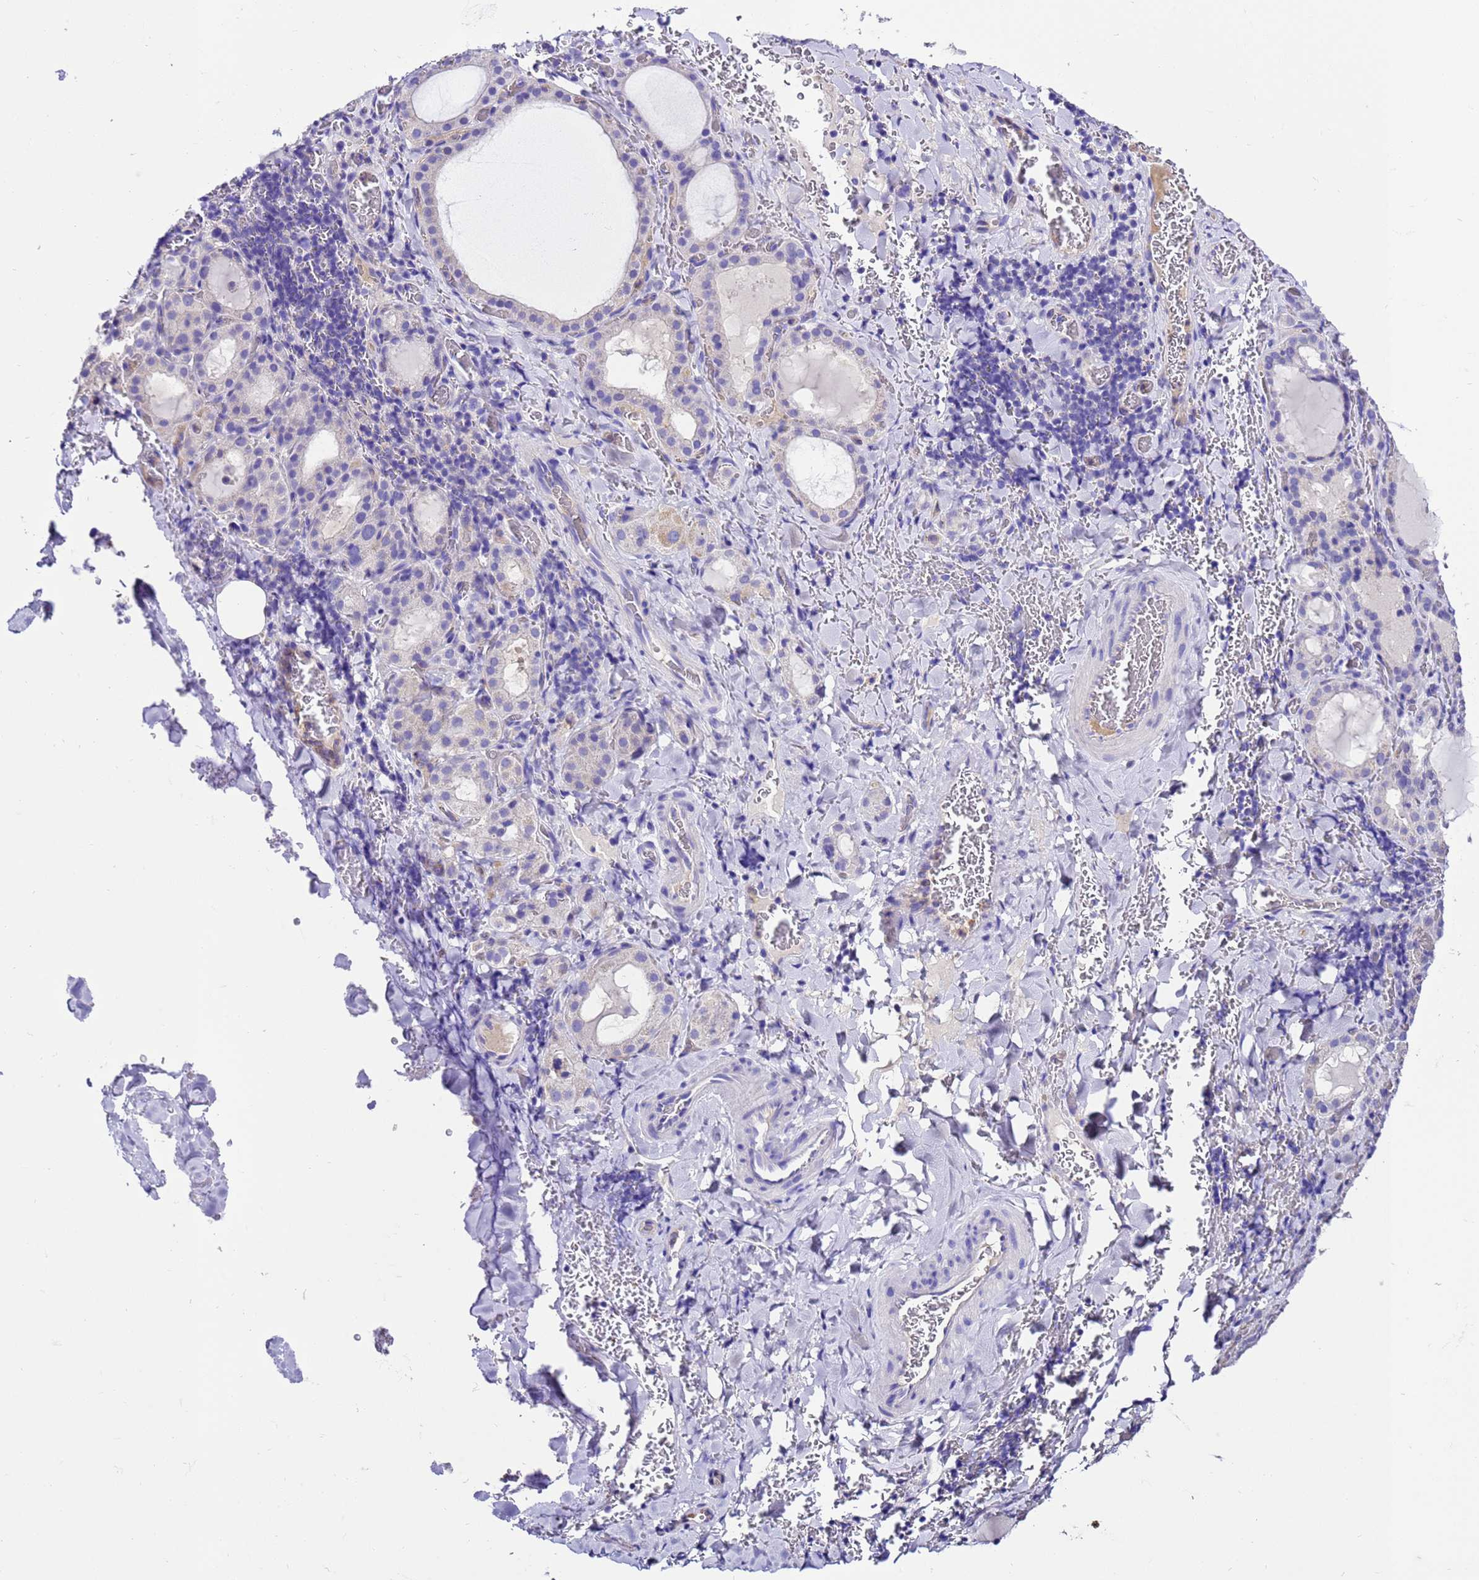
{"staining": {"intensity": "negative", "quantity": "none", "location": "none"}, "tissue": "thyroid gland", "cell_type": "Glandular cells", "image_type": "normal", "snomed": [{"axis": "morphology", "description": "Normal tissue, NOS"}, {"axis": "topography", "description": "Thyroid gland"}], "caption": "IHC image of normal thyroid gland stained for a protein (brown), which reveals no staining in glandular cells.", "gene": "UGT2A1", "patient": {"sex": "female", "age": 39}}